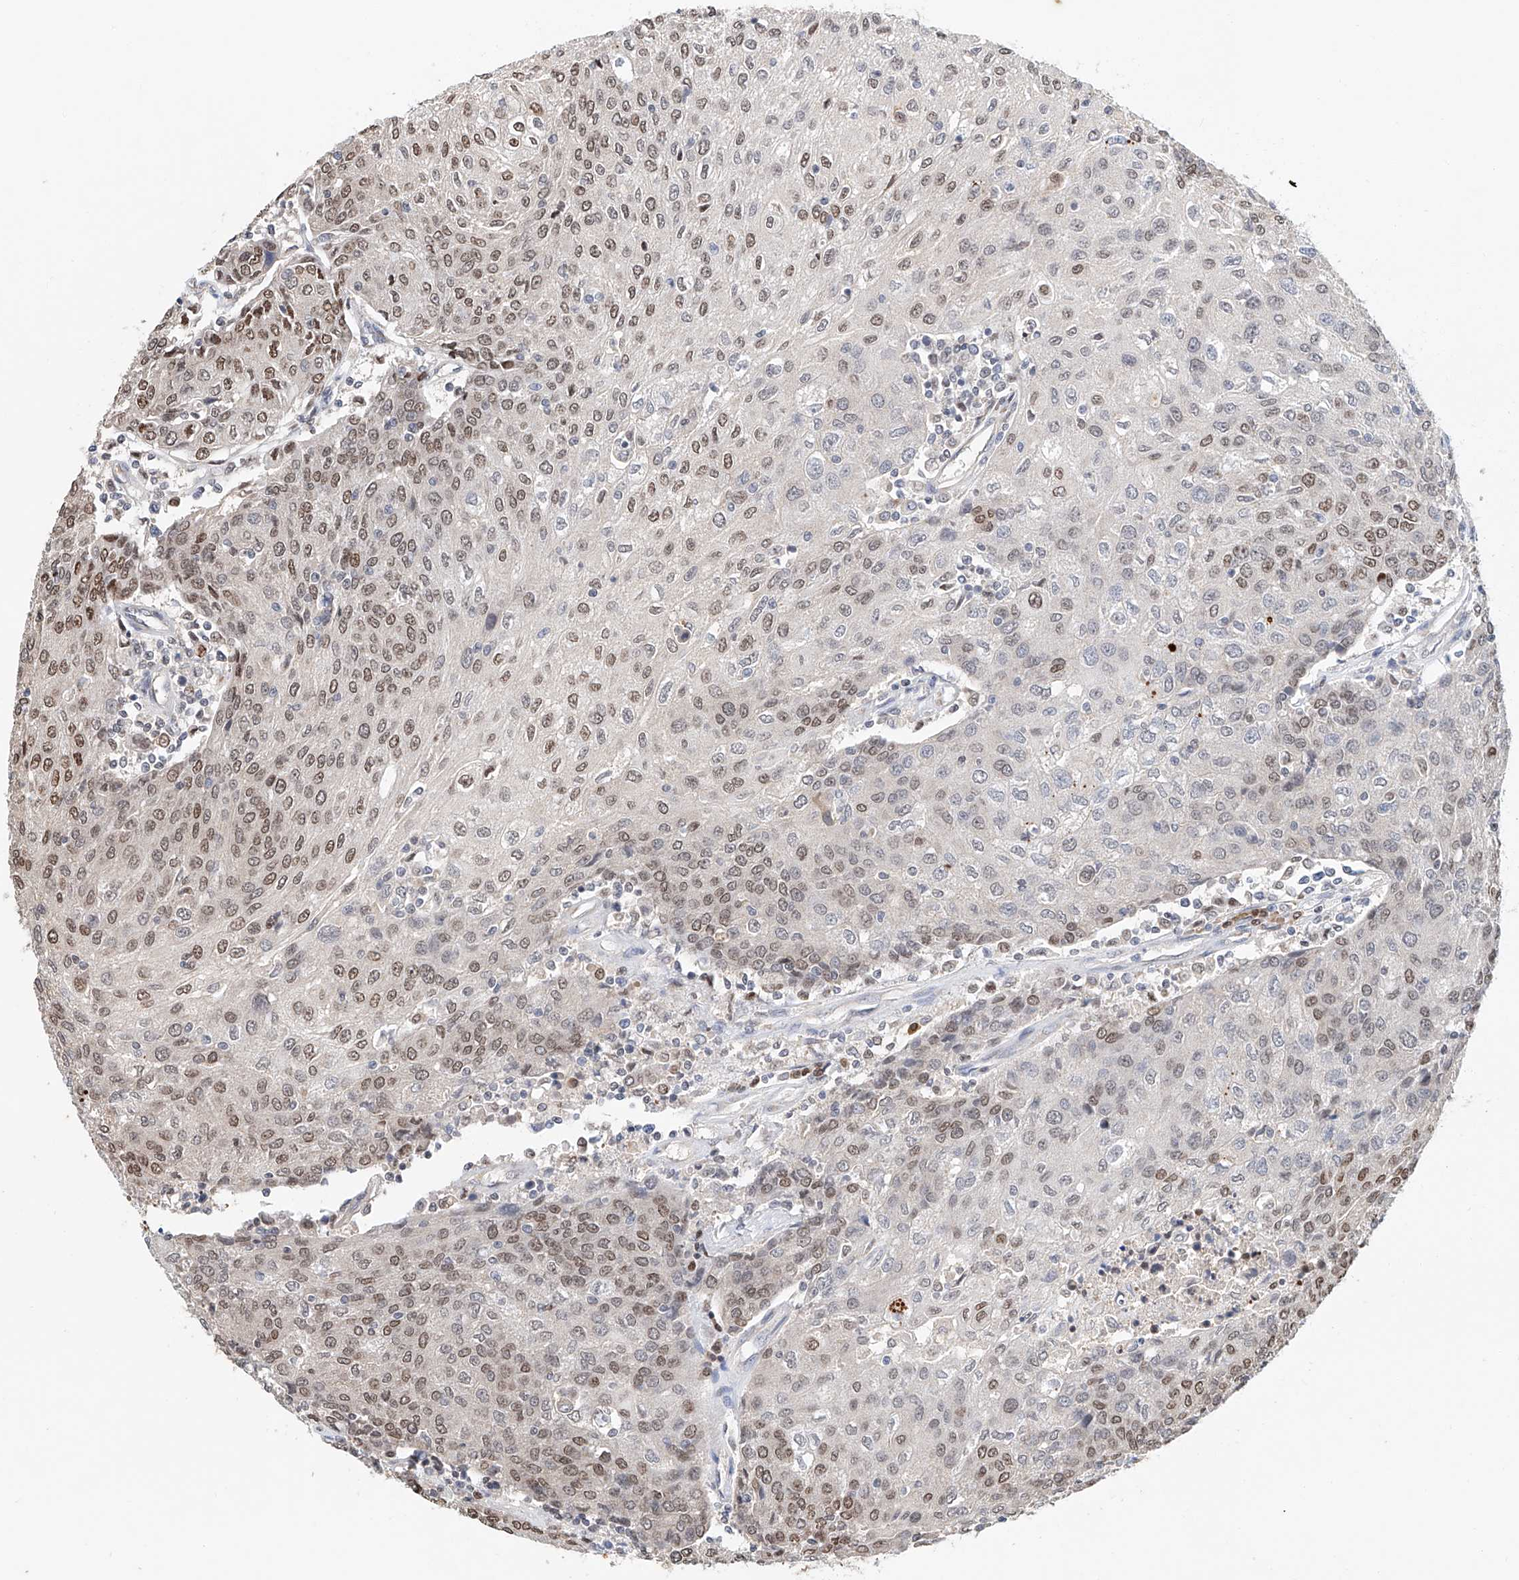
{"staining": {"intensity": "weak", "quantity": "25%-75%", "location": "nuclear"}, "tissue": "urothelial cancer", "cell_type": "Tumor cells", "image_type": "cancer", "snomed": [{"axis": "morphology", "description": "Urothelial carcinoma, High grade"}, {"axis": "topography", "description": "Urinary bladder"}], "caption": "An immunohistochemistry micrograph of neoplastic tissue is shown. Protein staining in brown highlights weak nuclear positivity in urothelial carcinoma (high-grade) within tumor cells.", "gene": "CTDP1", "patient": {"sex": "female", "age": 85}}